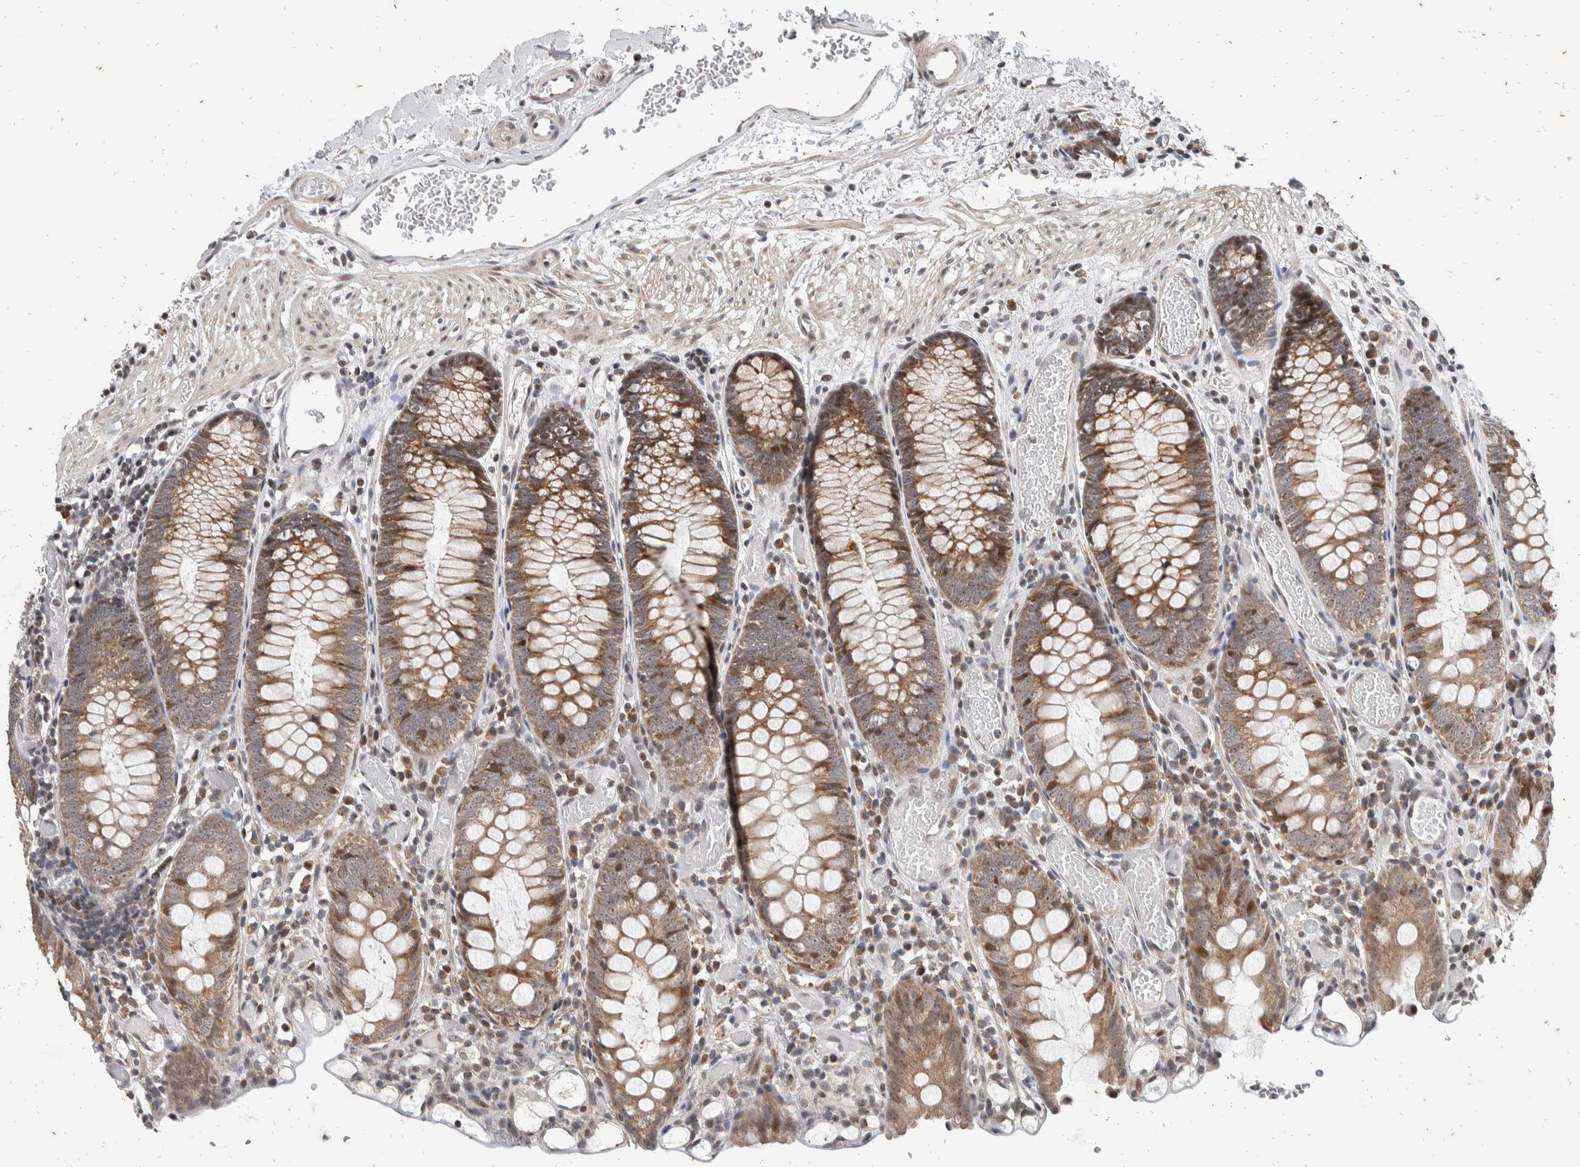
{"staining": {"intensity": "weak", "quantity": ">75%", "location": "nuclear"}, "tissue": "colon", "cell_type": "Endothelial cells", "image_type": "normal", "snomed": [{"axis": "morphology", "description": "Normal tissue, NOS"}, {"axis": "topography", "description": "Colon"}], "caption": "Immunohistochemical staining of benign colon reveals weak nuclear protein positivity in about >75% of endothelial cells. The staining is performed using DAB brown chromogen to label protein expression. The nuclei are counter-stained blue using hematoxylin.", "gene": "ATXN7L1", "patient": {"sex": "male", "age": 14}}